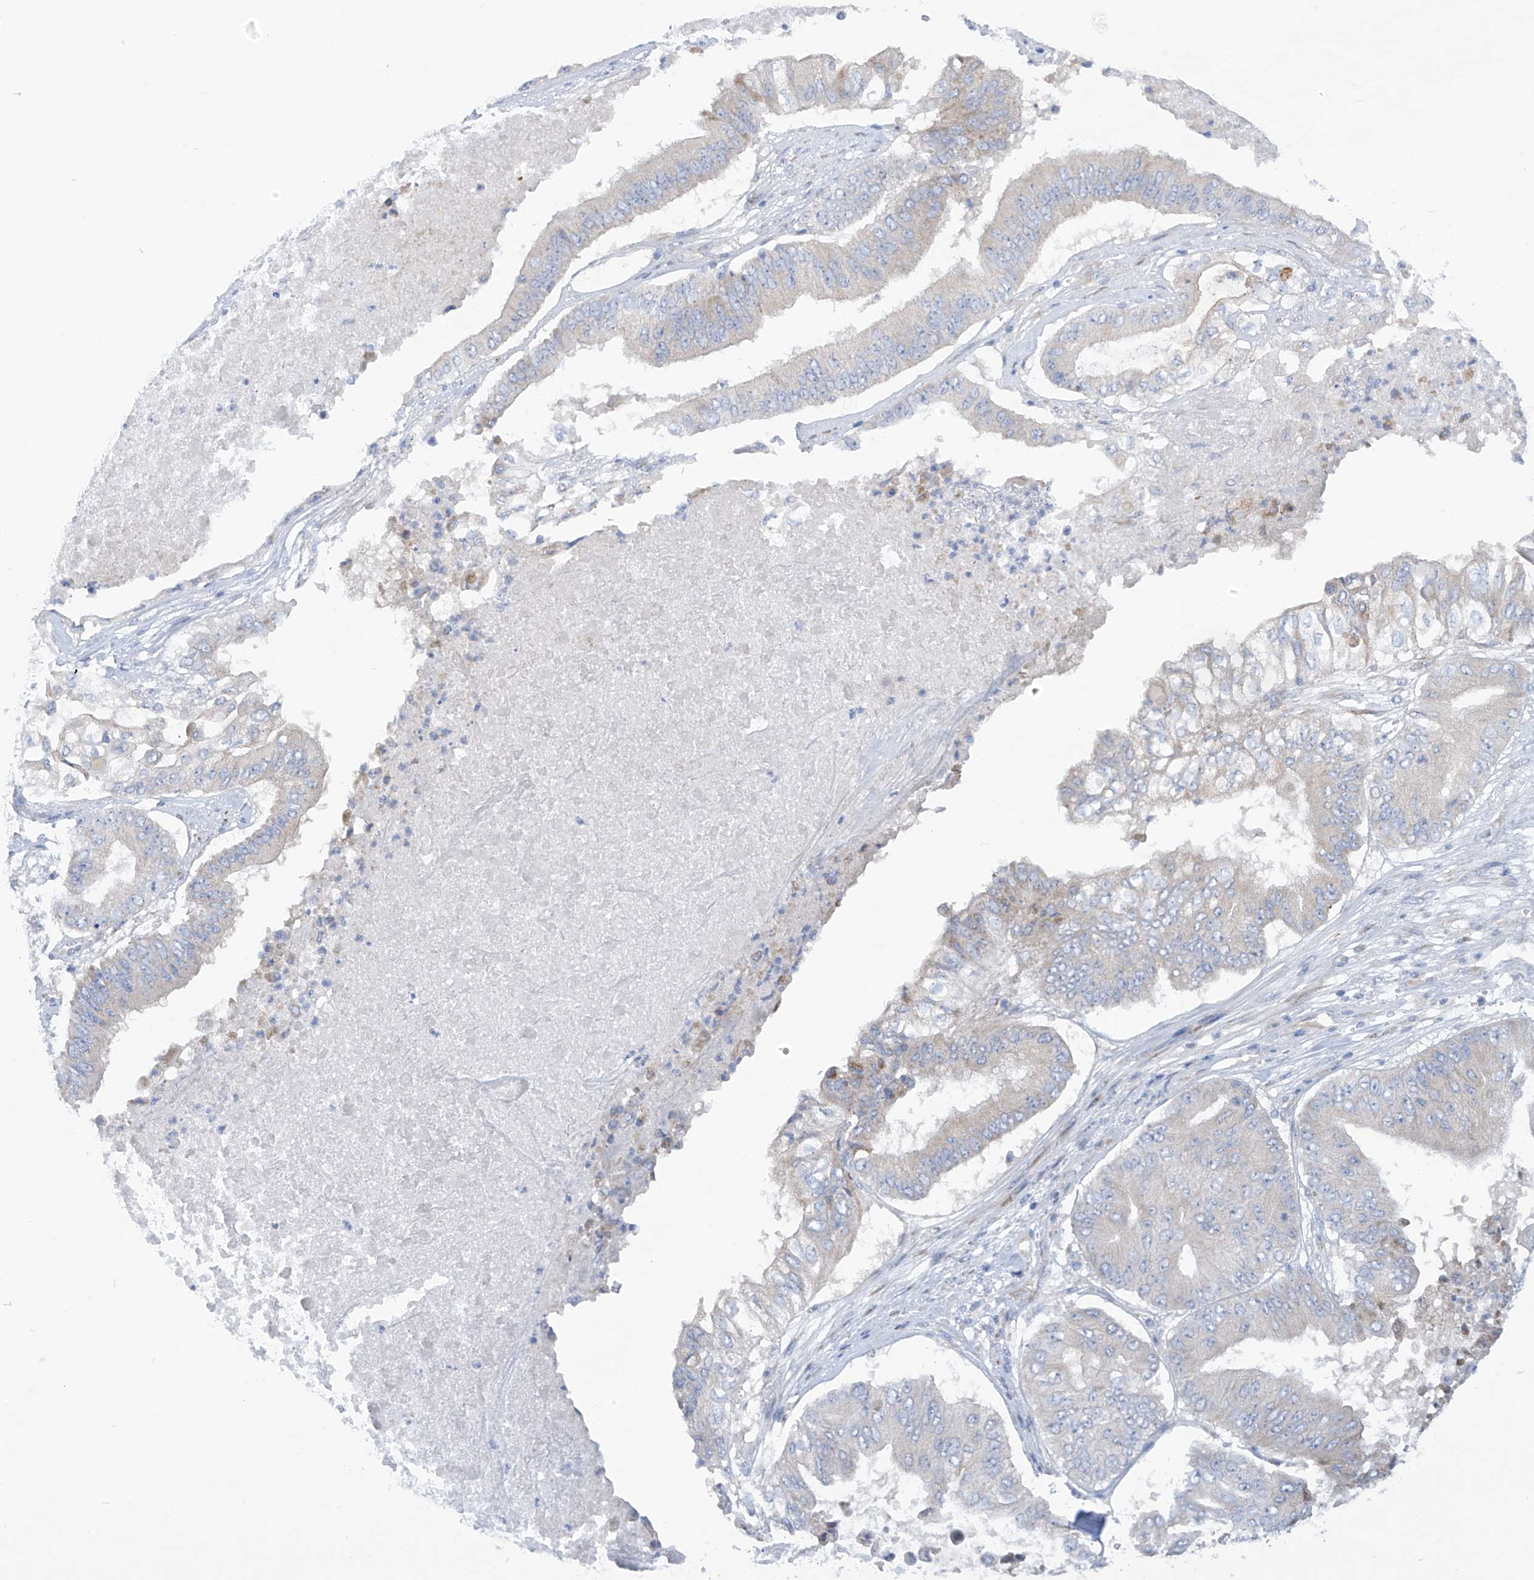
{"staining": {"intensity": "weak", "quantity": "25%-75%", "location": "cytoplasmic/membranous"}, "tissue": "pancreatic cancer", "cell_type": "Tumor cells", "image_type": "cancer", "snomed": [{"axis": "morphology", "description": "Adenocarcinoma, NOS"}, {"axis": "topography", "description": "Pancreas"}], "caption": "Protein analysis of pancreatic cancer (adenocarcinoma) tissue exhibits weak cytoplasmic/membranous positivity in approximately 25%-75% of tumor cells.", "gene": "TRMT2B", "patient": {"sex": "female", "age": 77}}